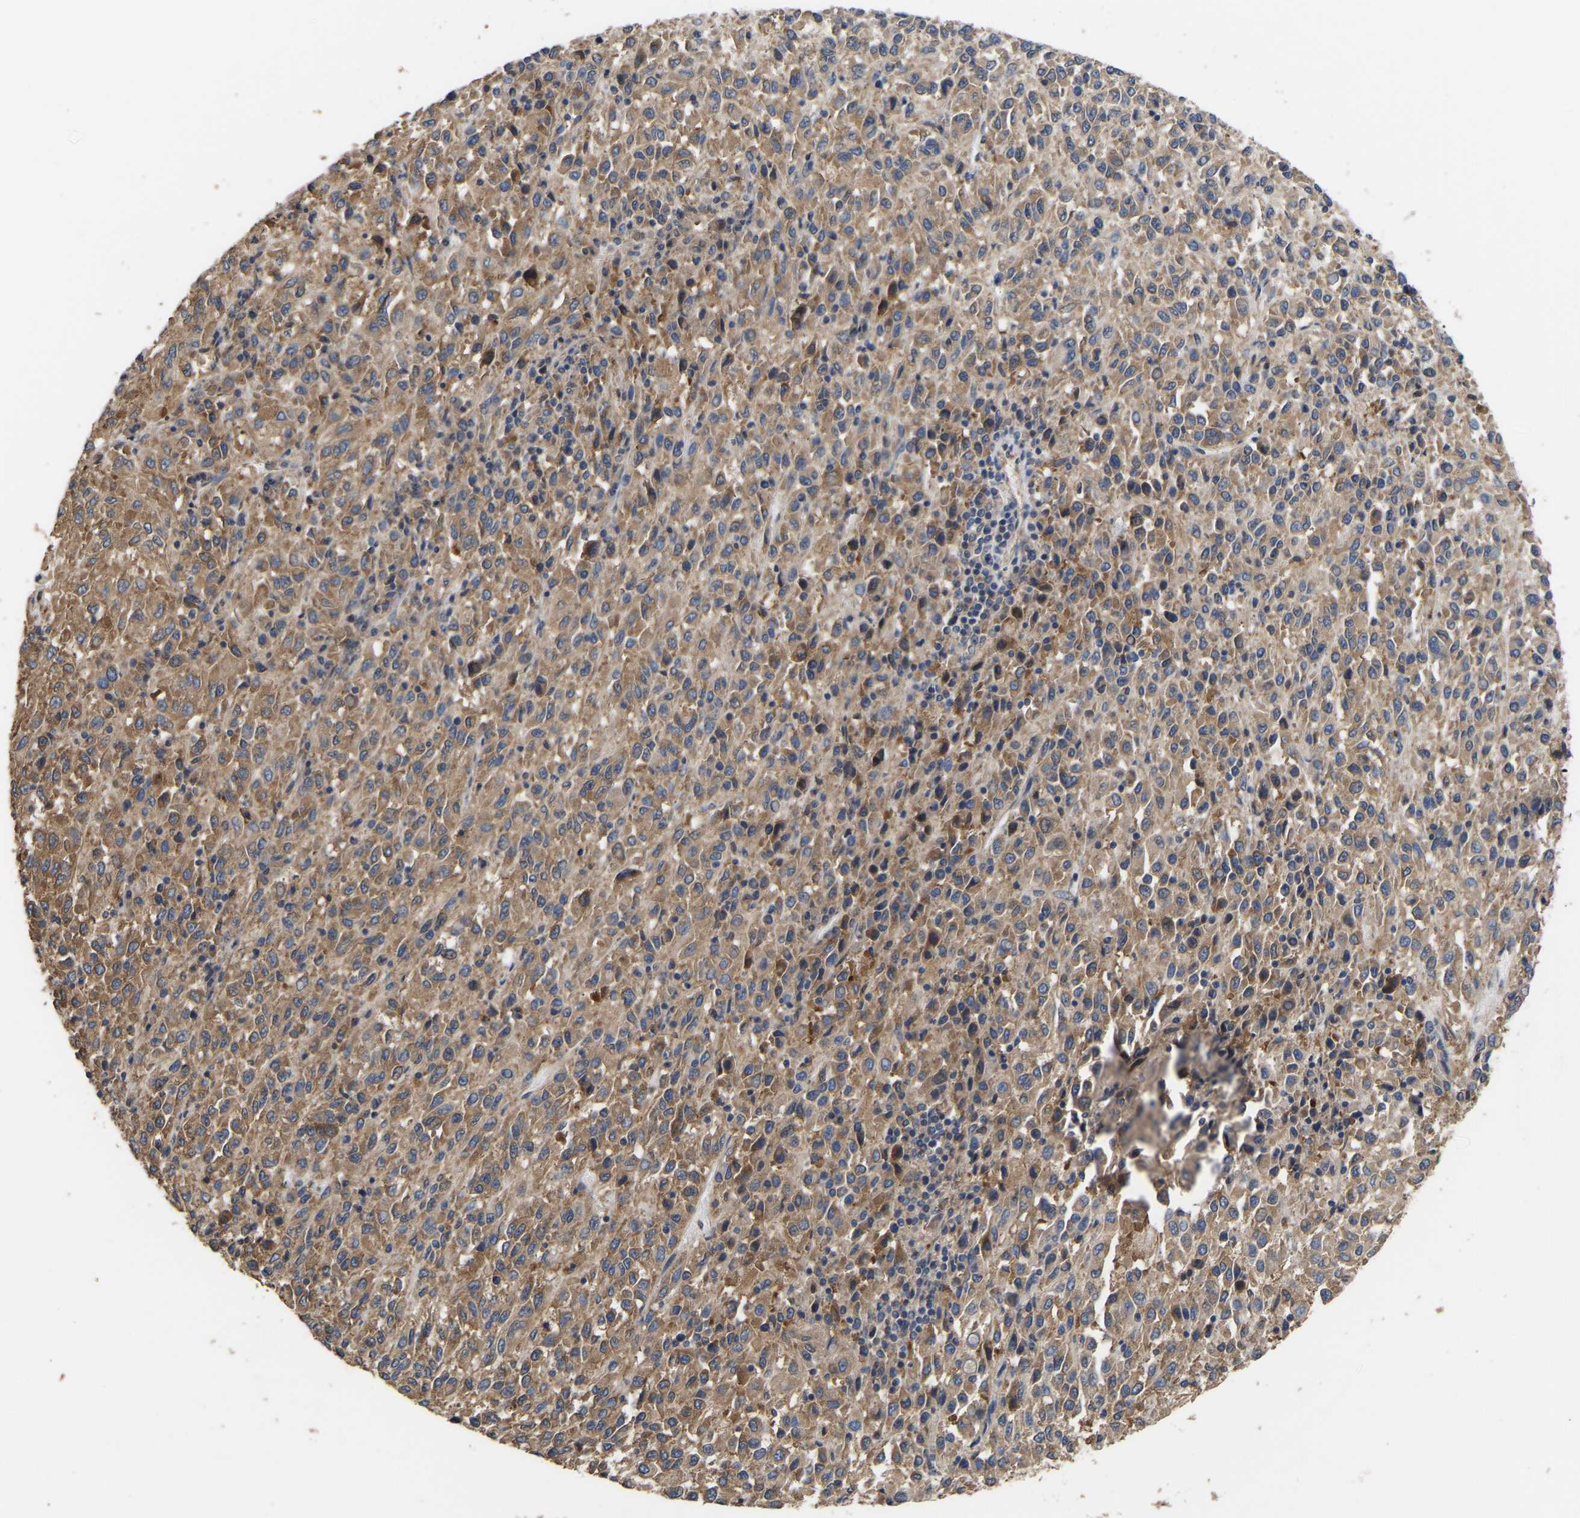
{"staining": {"intensity": "moderate", "quantity": ">75%", "location": "cytoplasmic/membranous"}, "tissue": "melanoma", "cell_type": "Tumor cells", "image_type": "cancer", "snomed": [{"axis": "morphology", "description": "Malignant melanoma, Metastatic site"}, {"axis": "topography", "description": "Lung"}], "caption": "Melanoma tissue reveals moderate cytoplasmic/membranous positivity in approximately >75% of tumor cells", "gene": "AIMP2", "patient": {"sex": "male", "age": 64}}